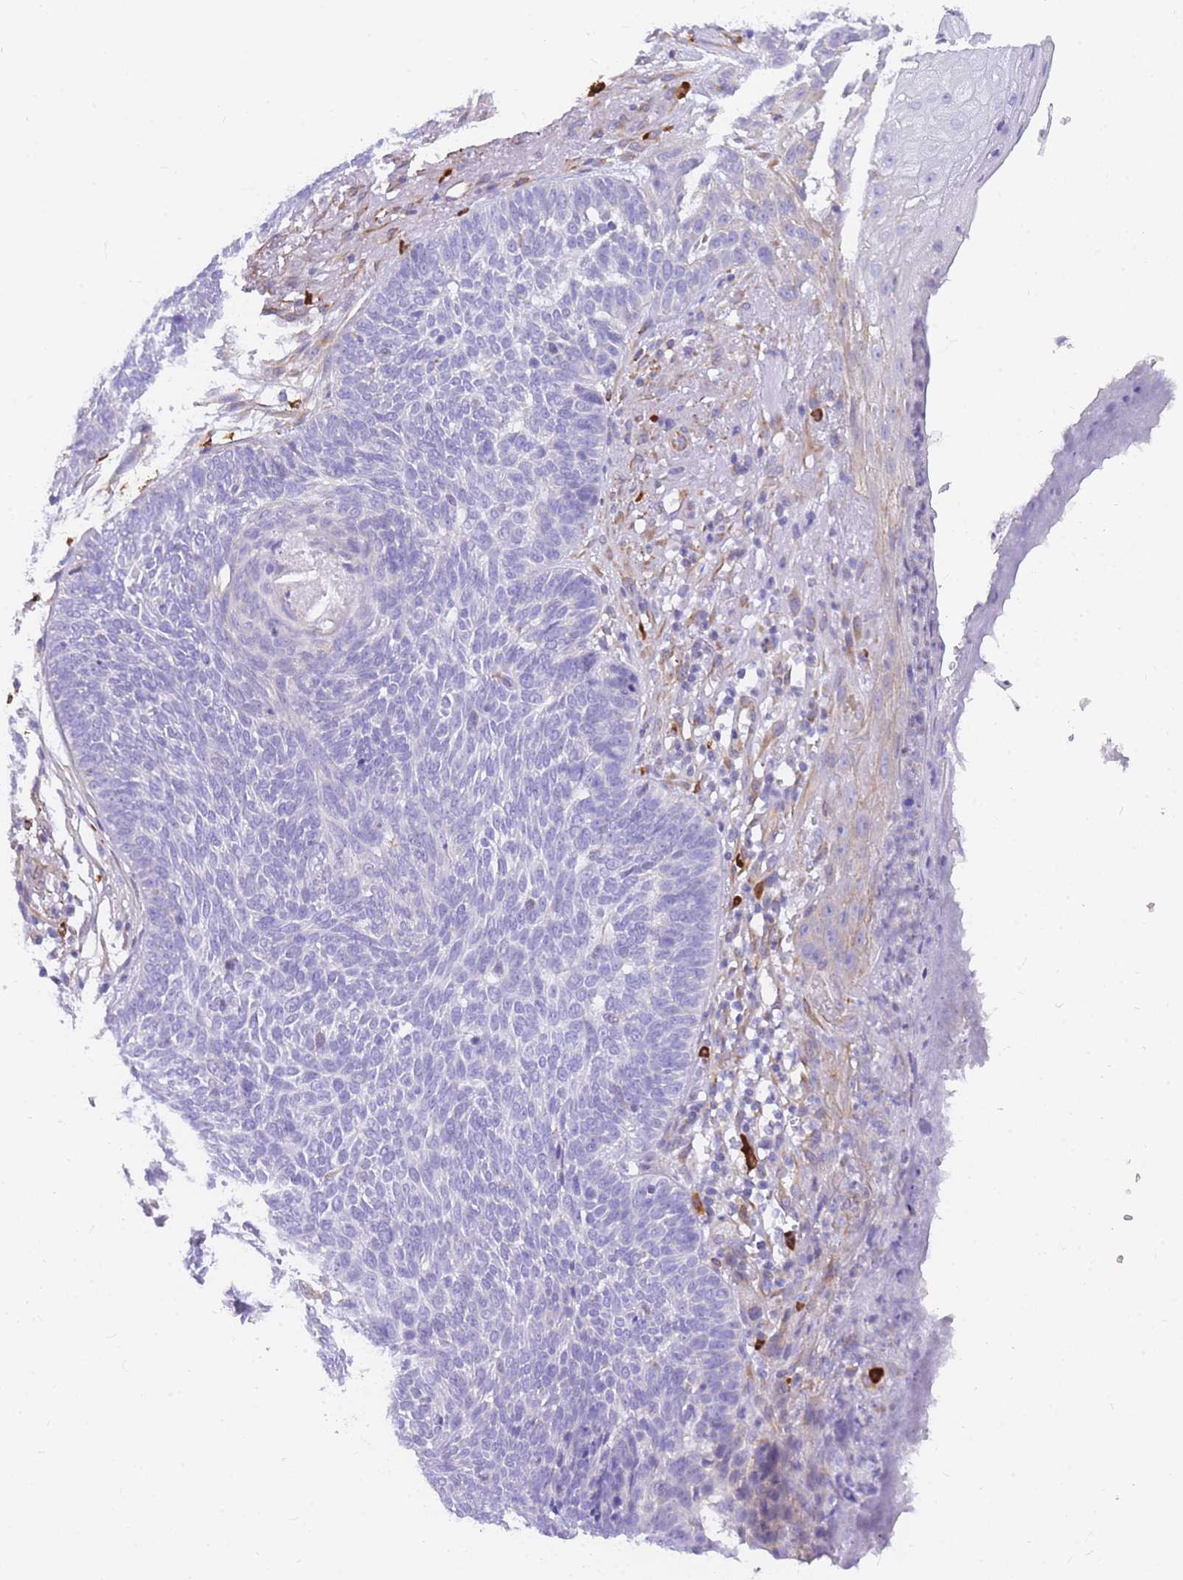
{"staining": {"intensity": "negative", "quantity": "none", "location": "none"}, "tissue": "skin cancer", "cell_type": "Tumor cells", "image_type": "cancer", "snomed": [{"axis": "morphology", "description": "Normal tissue, NOS"}, {"axis": "morphology", "description": "Basal cell carcinoma"}, {"axis": "topography", "description": "Skin"}], "caption": "There is no significant positivity in tumor cells of skin basal cell carcinoma.", "gene": "SRSF12", "patient": {"sex": "male", "age": 64}}